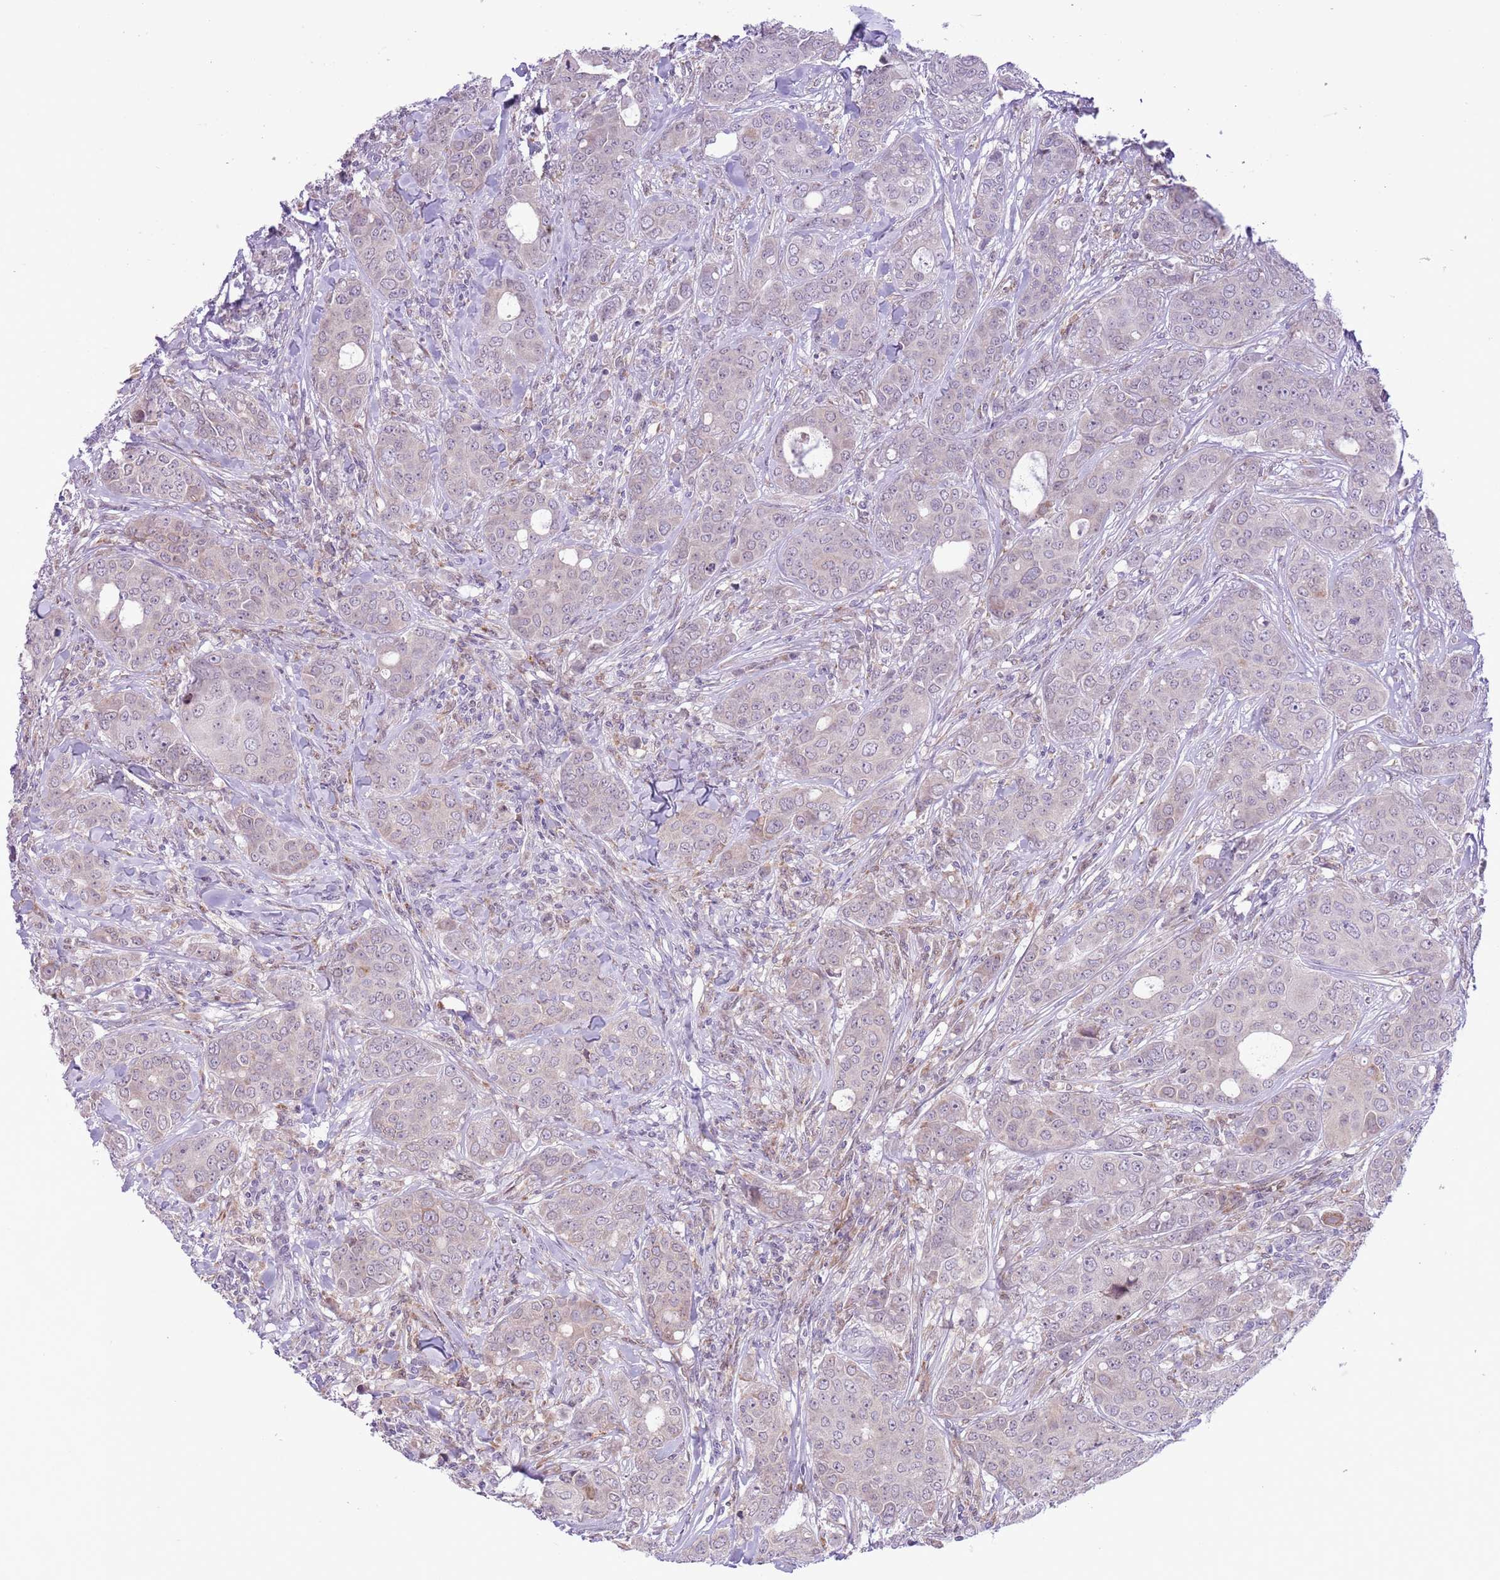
{"staining": {"intensity": "negative", "quantity": "none", "location": "none"}, "tissue": "breast cancer", "cell_type": "Tumor cells", "image_type": "cancer", "snomed": [{"axis": "morphology", "description": "Duct carcinoma"}, {"axis": "topography", "description": "Breast"}], "caption": "Breast cancer (invasive ductal carcinoma) was stained to show a protein in brown. There is no significant expression in tumor cells.", "gene": "ZNF576", "patient": {"sex": "female", "age": 43}}